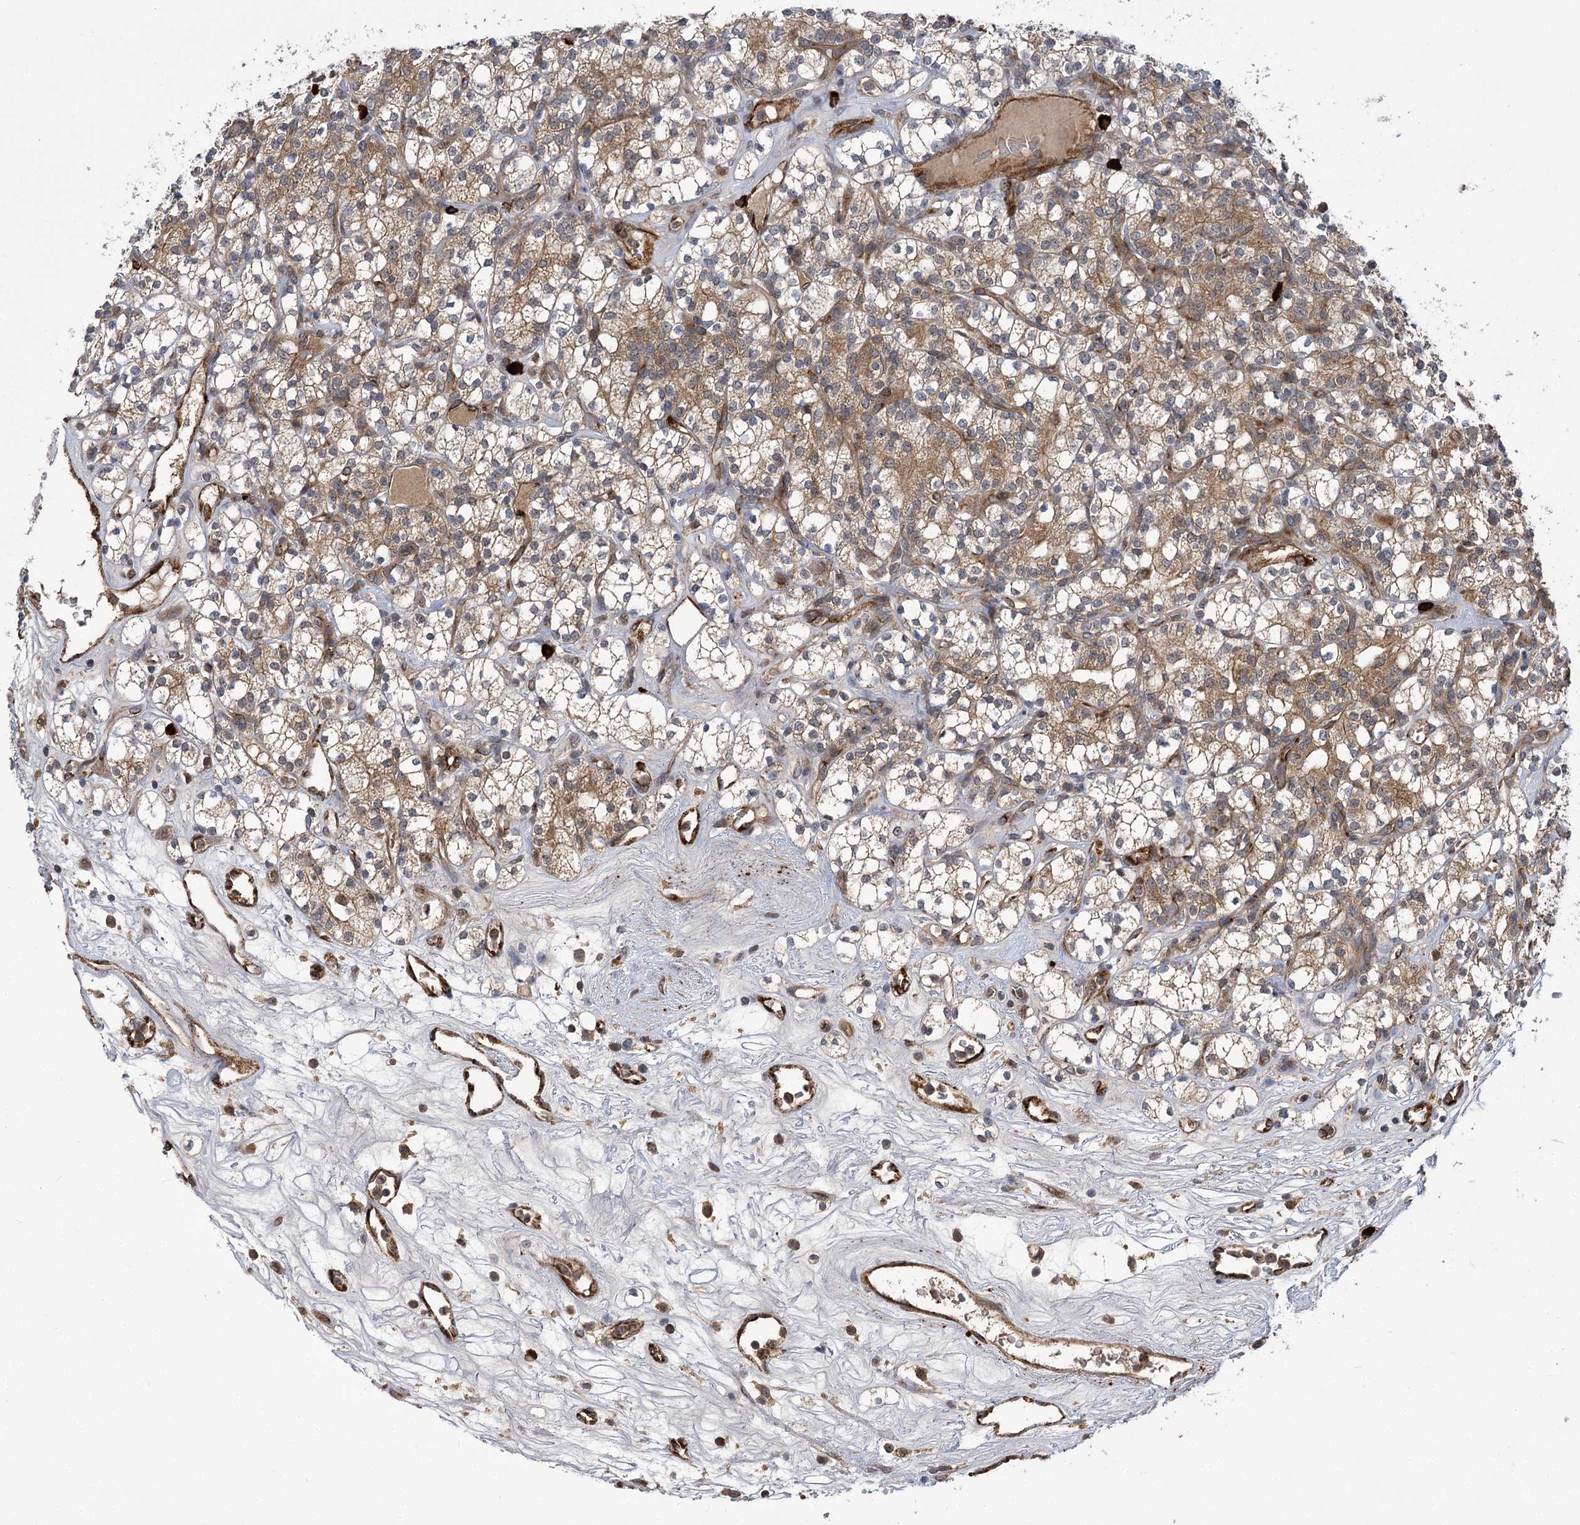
{"staining": {"intensity": "moderate", "quantity": ">75%", "location": "cytoplasmic/membranous"}, "tissue": "renal cancer", "cell_type": "Tumor cells", "image_type": "cancer", "snomed": [{"axis": "morphology", "description": "Adenocarcinoma, NOS"}, {"axis": "topography", "description": "Kidney"}], "caption": "Renal adenocarcinoma tissue demonstrates moderate cytoplasmic/membranous positivity in about >75% of tumor cells, visualized by immunohistochemistry.", "gene": "CARD19", "patient": {"sex": "male", "age": 77}}